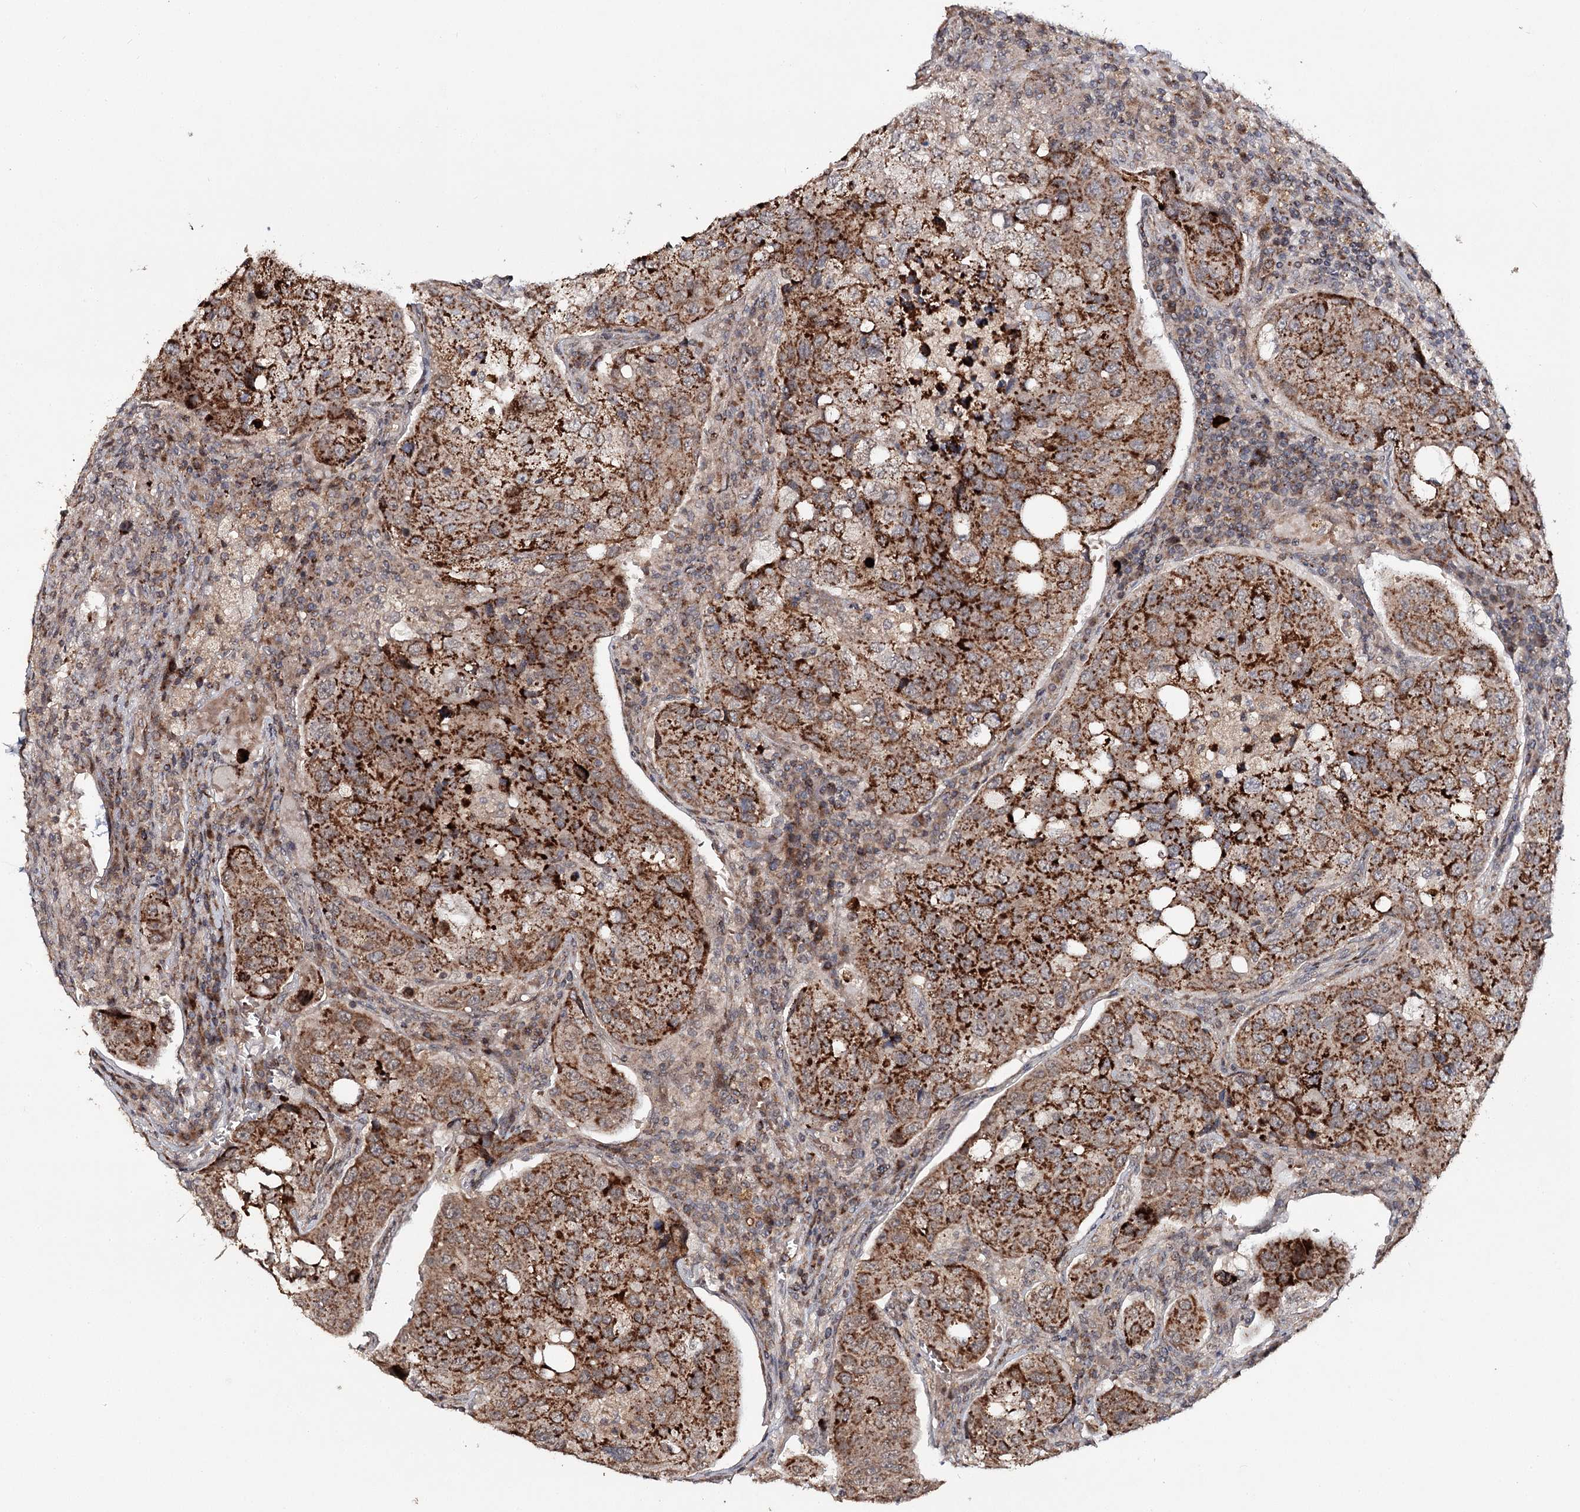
{"staining": {"intensity": "strong", "quantity": ">75%", "location": "cytoplasmic/membranous"}, "tissue": "urothelial cancer", "cell_type": "Tumor cells", "image_type": "cancer", "snomed": [{"axis": "morphology", "description": "Urothelial carcinoma, High grade"}, {"axis": "topography", "description": "Lymph node"}, {"axis": "topography", "description": "Urinary bladder"}], "caption": "A high-resolution image shows IHC staining of urothelial carcinoma (high-grade), which demonstrates strong cytoplasmic/membranous staining in about >75% of tumor cells.", "gene": "ZNRF3", "patient": {"sex": "male", "age": 51}}